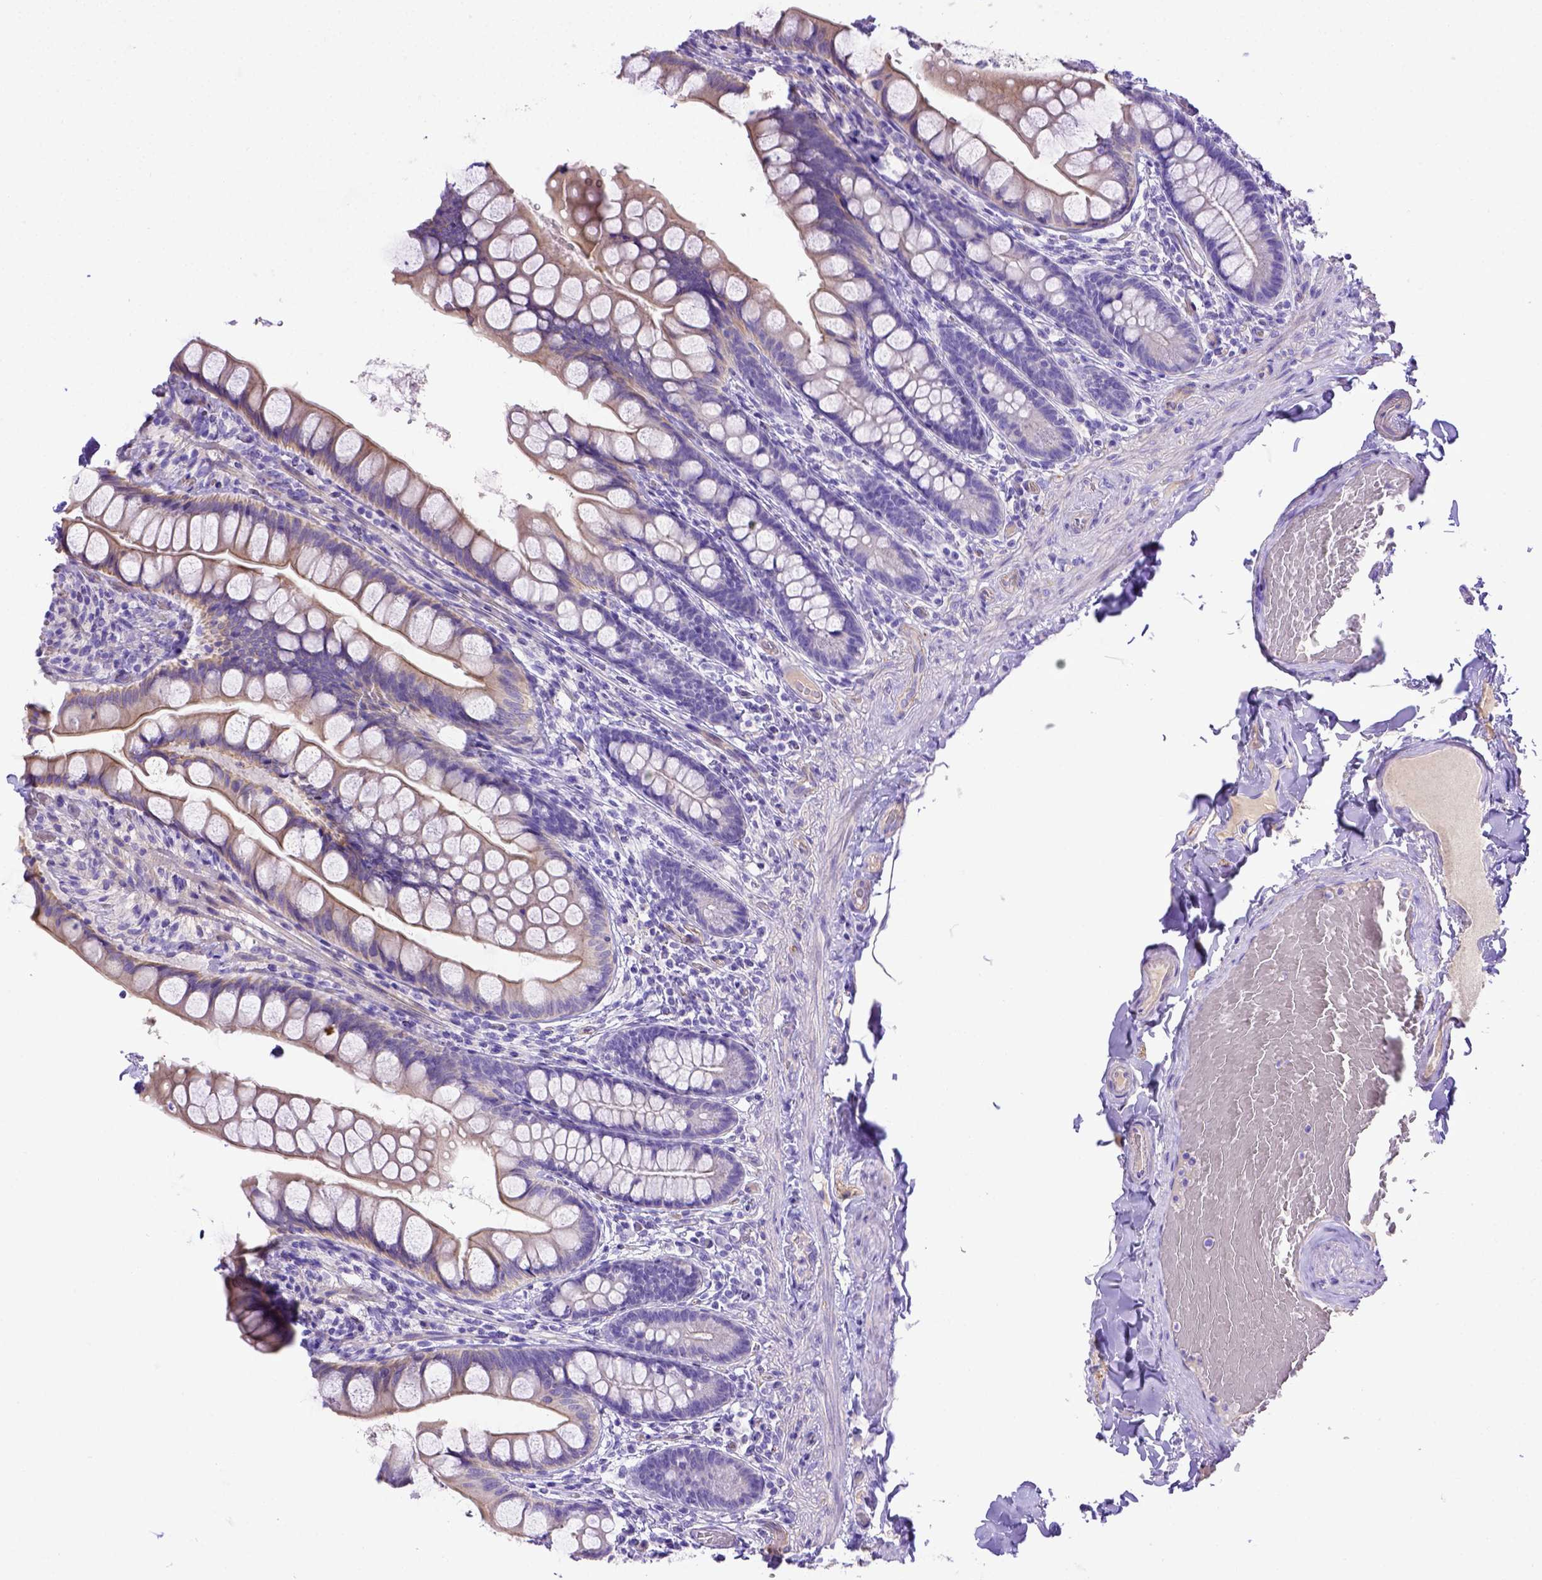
{"staining": {"intensity": "negative", "quantity": "none", "location": "none"}, "tissue": "small intestine", "cell_type": "Glandular cells", "image_type": "normal", "snomed": [{"axis": "morphology", "description": "Normal tissue, NOS"}, {"axis": "topography", "description": "Small intestine"}], "caption": "IHC micrograph of benign small intestine: human small intestine stained with DAB demonstrates no significant protein expression in glandular cells.", "gene": "LRRC18", "patient": {"sex": "male", "age": 70}}